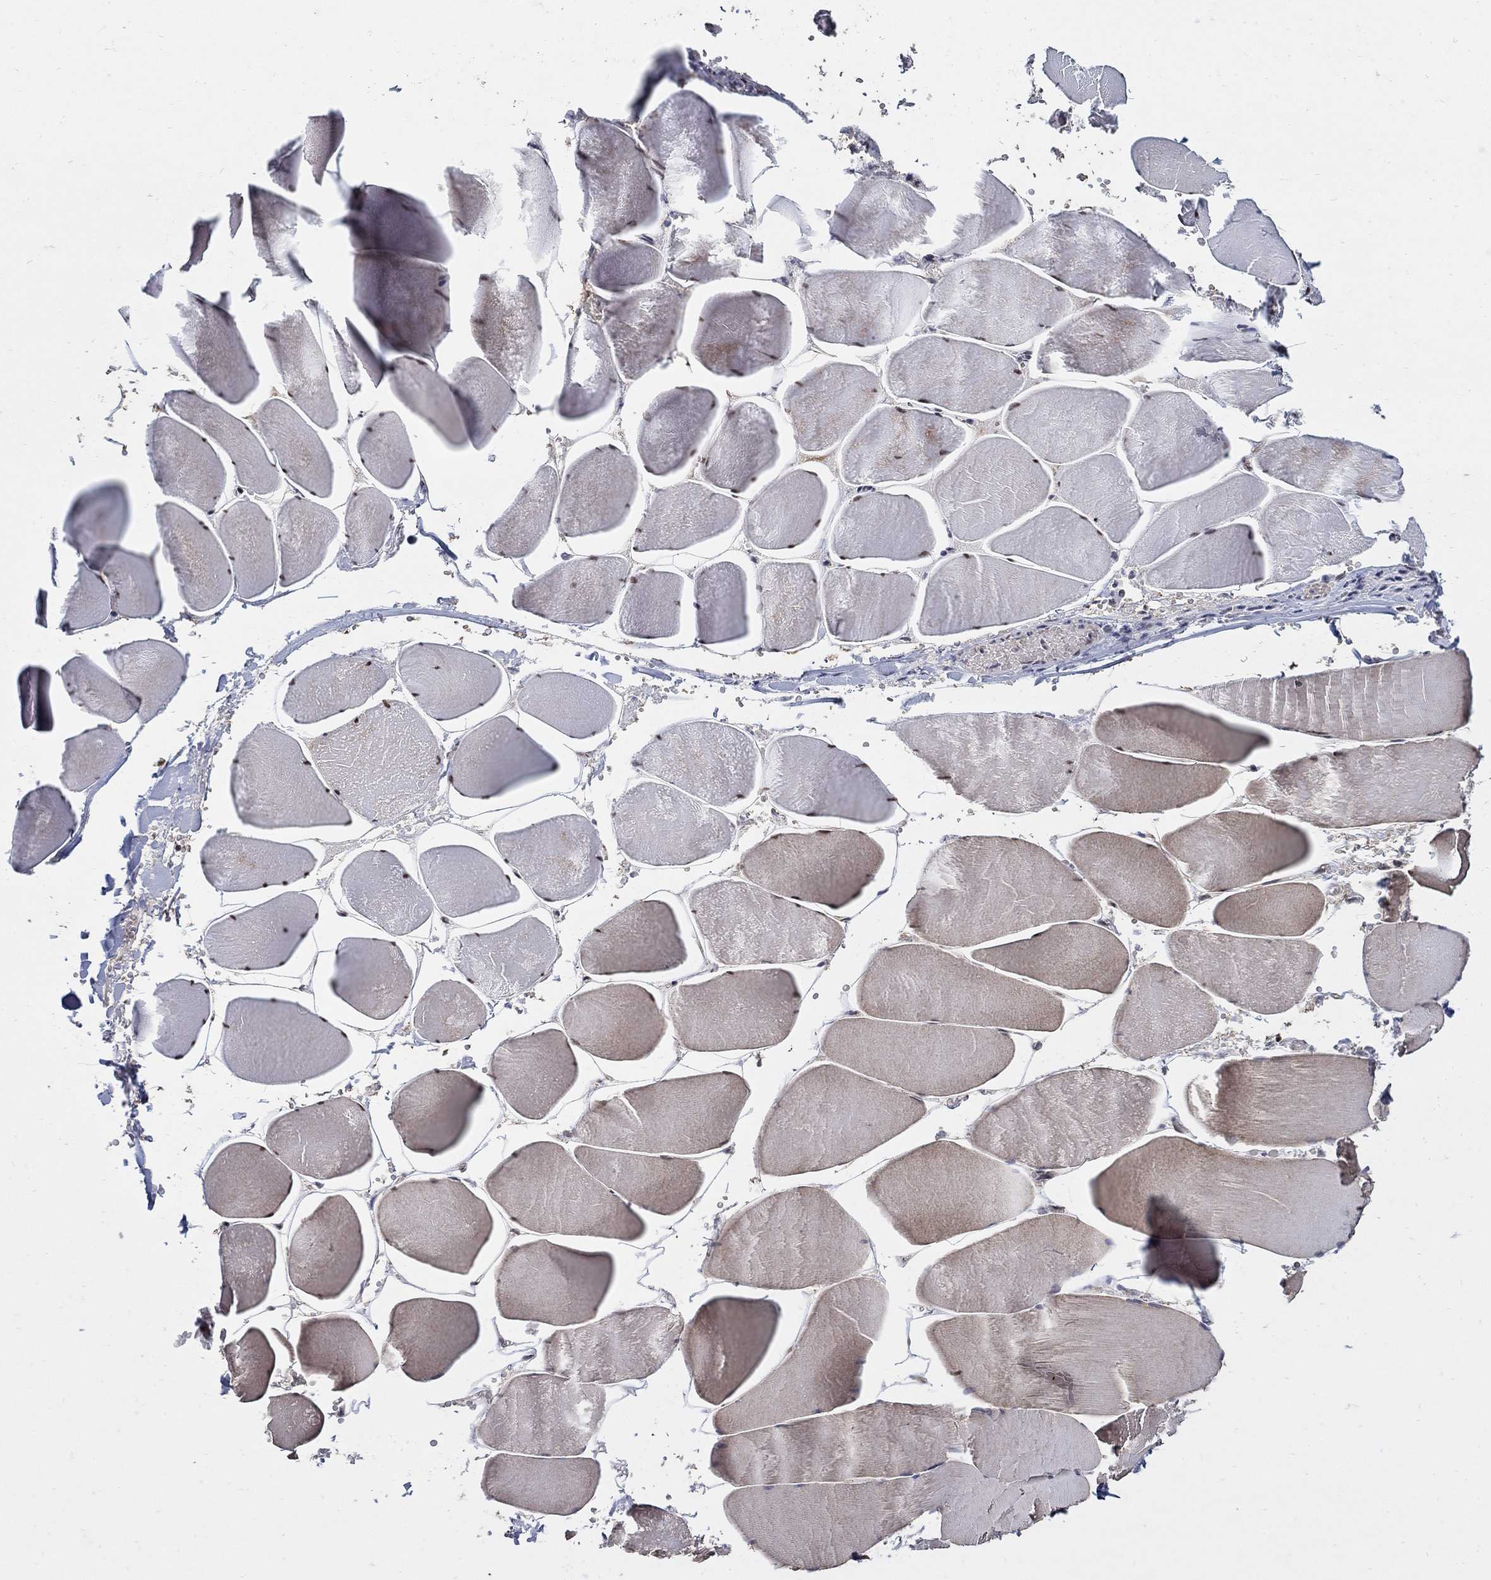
{"staining": {"intensity": "moderate", "quantity": "25%-75%", "location": "cytoplasmic/membranous,nuclear"}, "tissue": "skeletal muscle", "cell_type": "Myocytes", "image_type": "normal", "snomed": [{"axis": "morphology", "description": "Normal tissue, NOS"}, {"axis": "morphology", "description": "Malignant melanoma, Metastatic site"}, {"axis": "topography", "description": "Skeletal muscle"}], "caption": "Immunohistochemical staining of benign human skeletal muscle exhibits 25%-75% levels of moderate cytoplasmic/membranous,nuclear protein expression in about 25%-75% of myocytes.", "gene": "PNISR", "patient": {"sex": "male", "age": 50}}